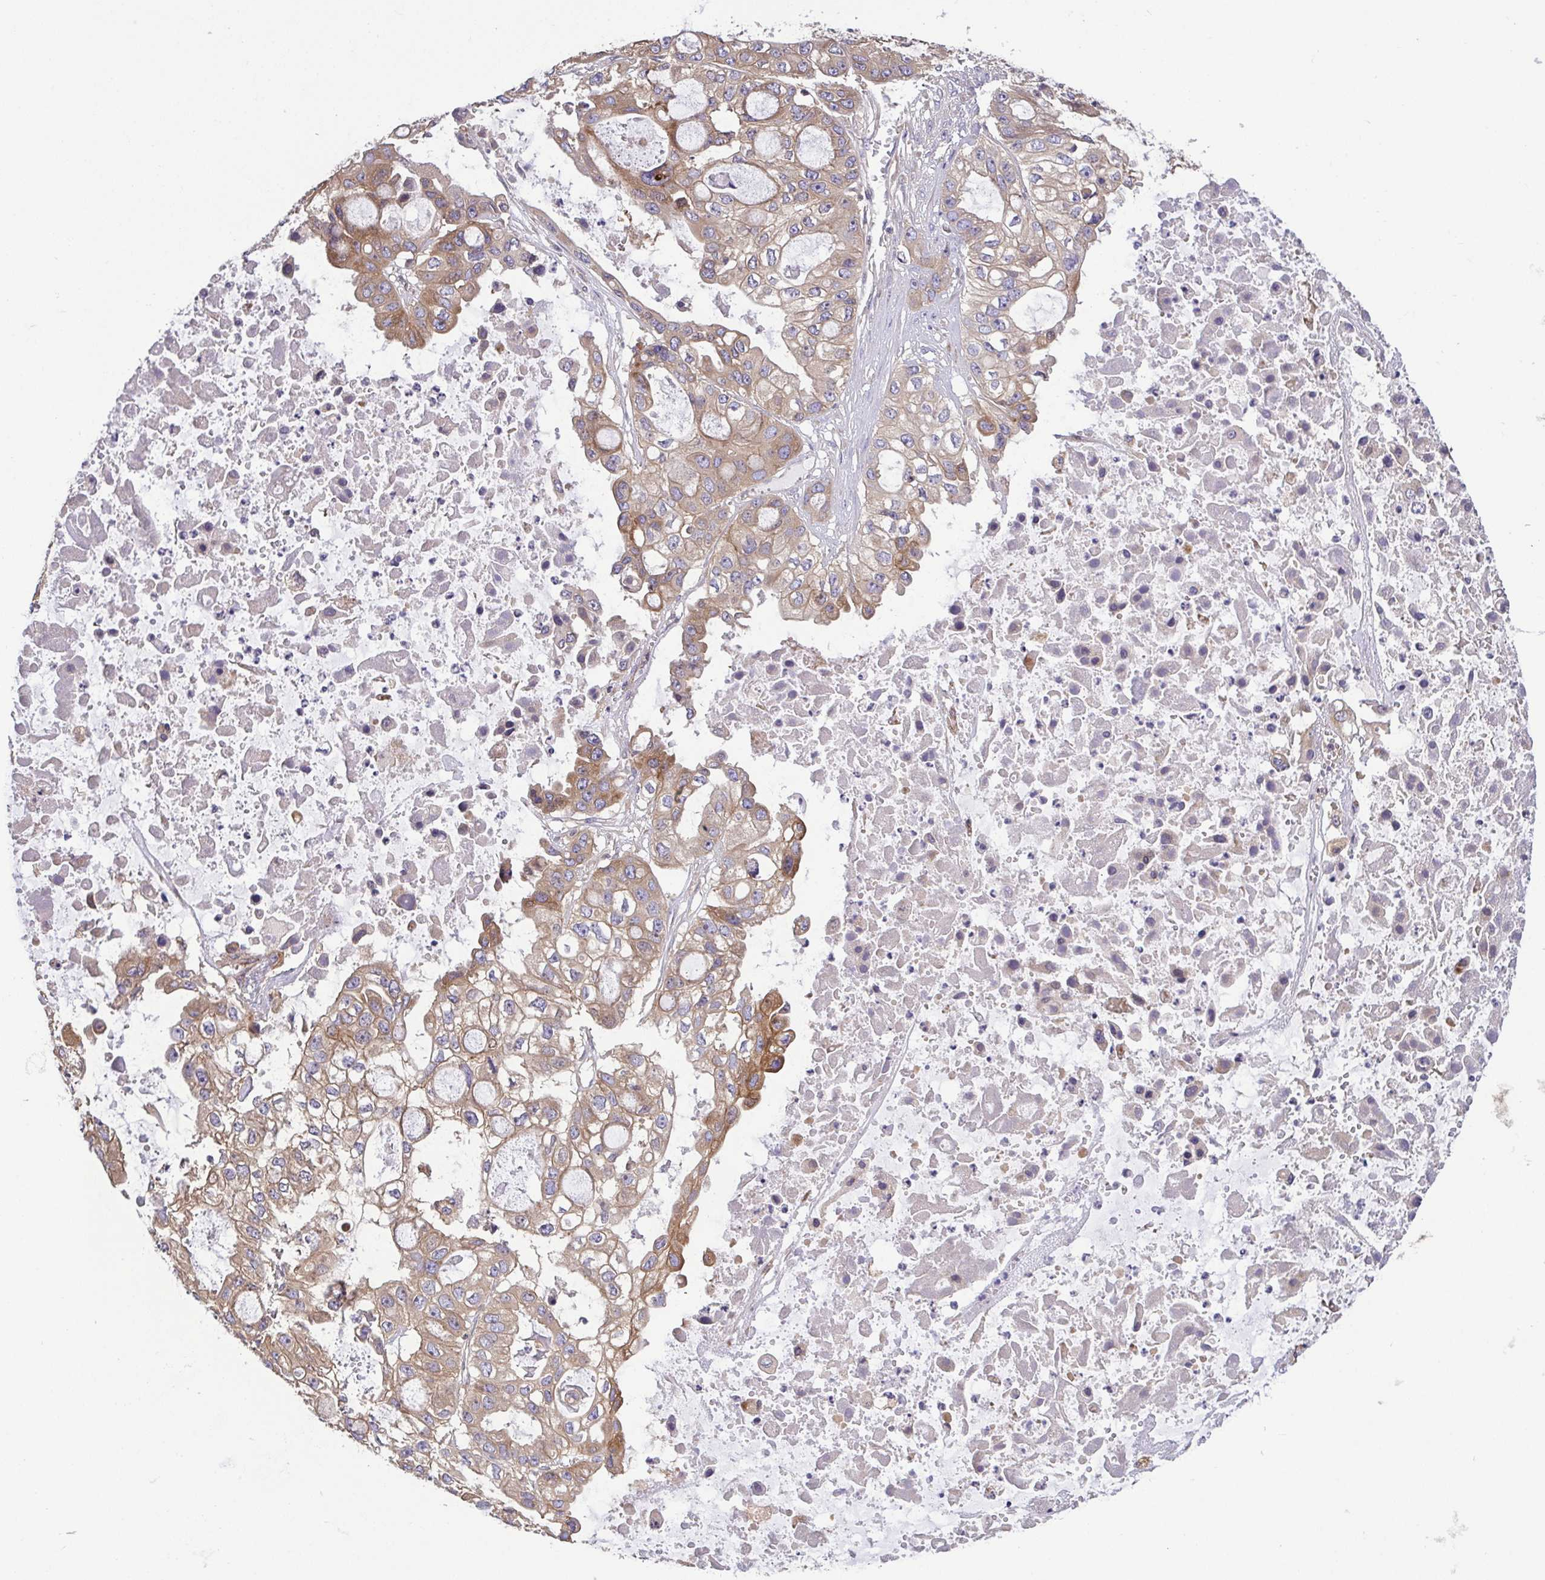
{"staining": {"intensity": "moderate", "quantity": ">75%", "location": "cytoplasmic/membranous"}, "tissue": "ovarian cancer", "cell_type": "Tumor cells", "image_type": "cancer", "snomed": [{"axis": "morphology", "description": "Cystadenocarcinoma, serous, NOS"}, {"axis": "topography", "description": "Ovary"}], "caption": "Human ovarian cancer stained with a protein marker exhibits moderate staining in tumor cells.", "gene": "LMF2", "patient": {"sex": "female", "age": 56}}